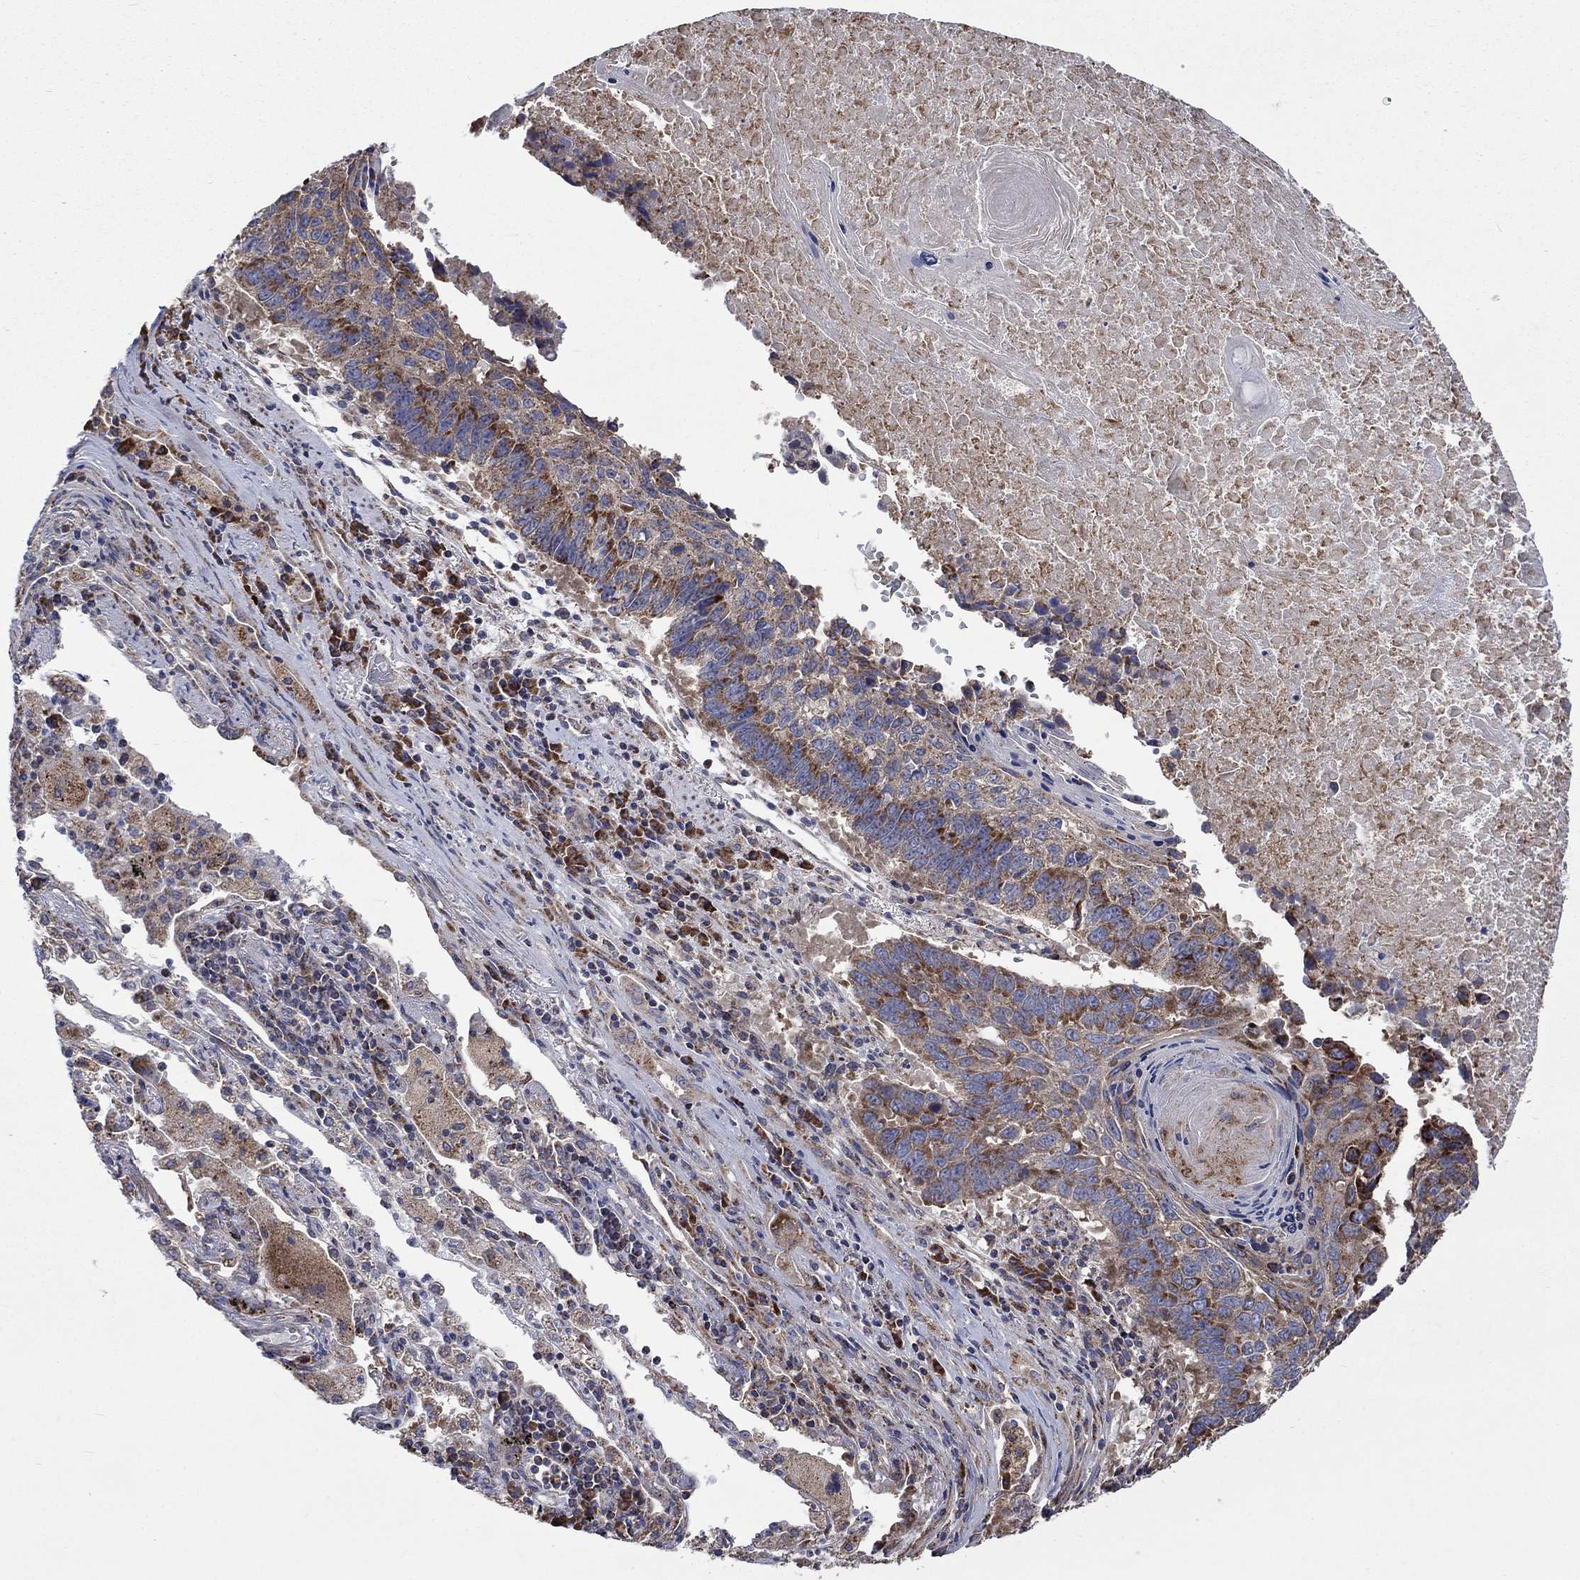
{"staining": {"intensity": "strong", "quantity": "<25%", "location": "cytoplasmic/membranous"}, "tissue": "lung cancer", "cell_type": "Tumor cells", "image_type": "cancer", "snomed": [{"axis": "morphology", "description": "Squamous cell carcinoma, NOS"}, {"axis": "topography", "description": "Lung"}], "caption": "A histopathology image of lung cancer (squamous cell carcinoma) stained for a protein exhibits strong cytoplasmic/membranous brown staining in tumor cells.", "gene": "RPLP0", "patient": {"sex": "male", "age": 73}}